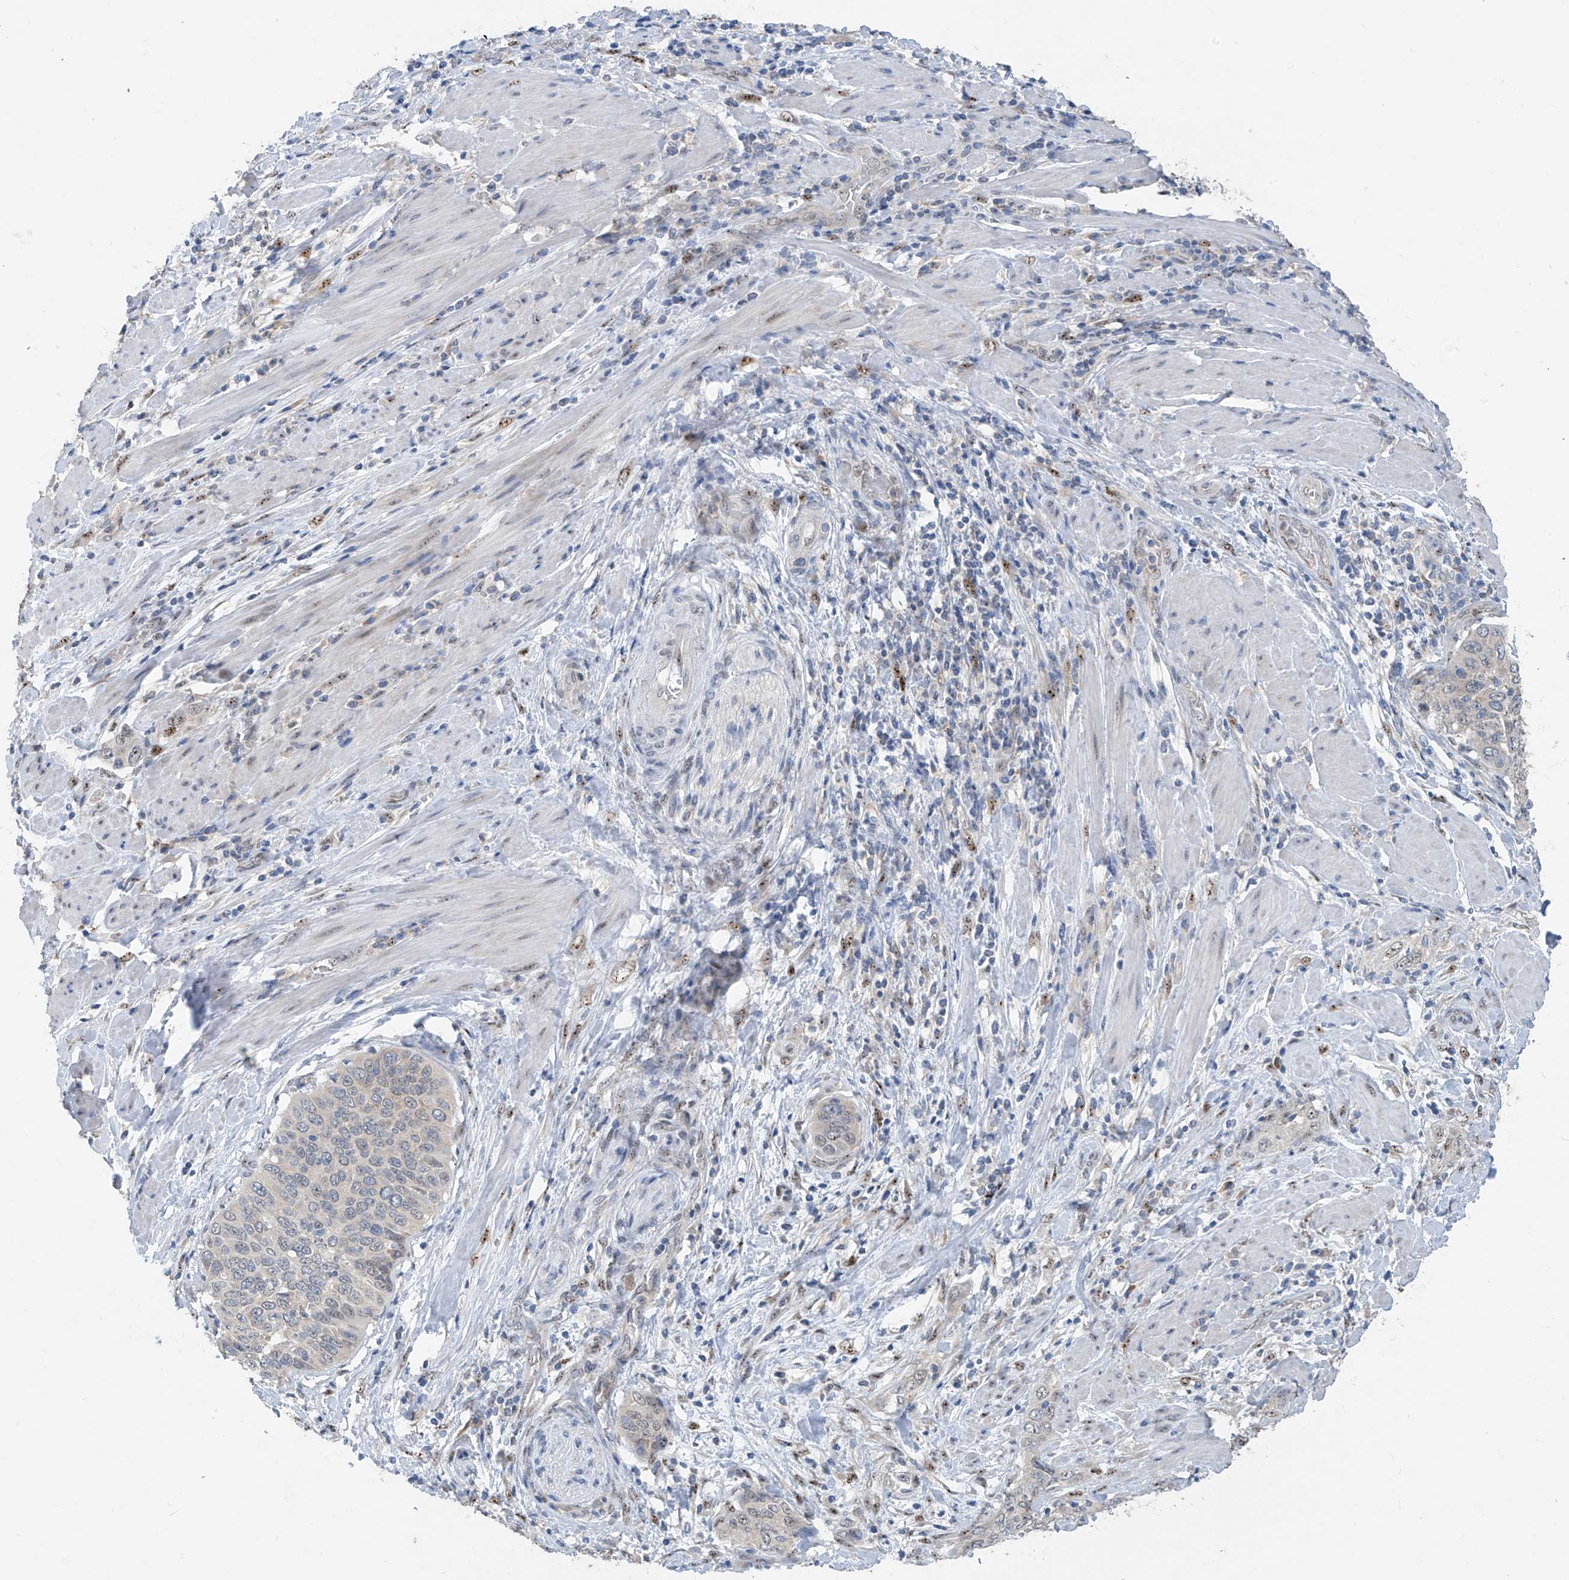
{"staining": {"intensity": "weak", "quantity": "25%-75%", "location": "cytoplasmic/membranous"}, "tissue": "cervical cancer", "cell_type": "Tumor cells", "image_type": "cancer", "snomed": [{"axis": "morphology", "description": "Squamous cell carcinoma, NOS"}, {"axis": "topography", "description": "Cervix"}], "caption": "A brown stain labels weak cytoplasmic/membranous expression of a protein in human cervical cancer (squamous cell carcinoma) tumor cells. (DAB (3,3'-diaminobenzidine) = brown stain, brightfield microscopy at high magnification).", "gene": "RPL4", "patient": {"sex": "female", "age": 60}}